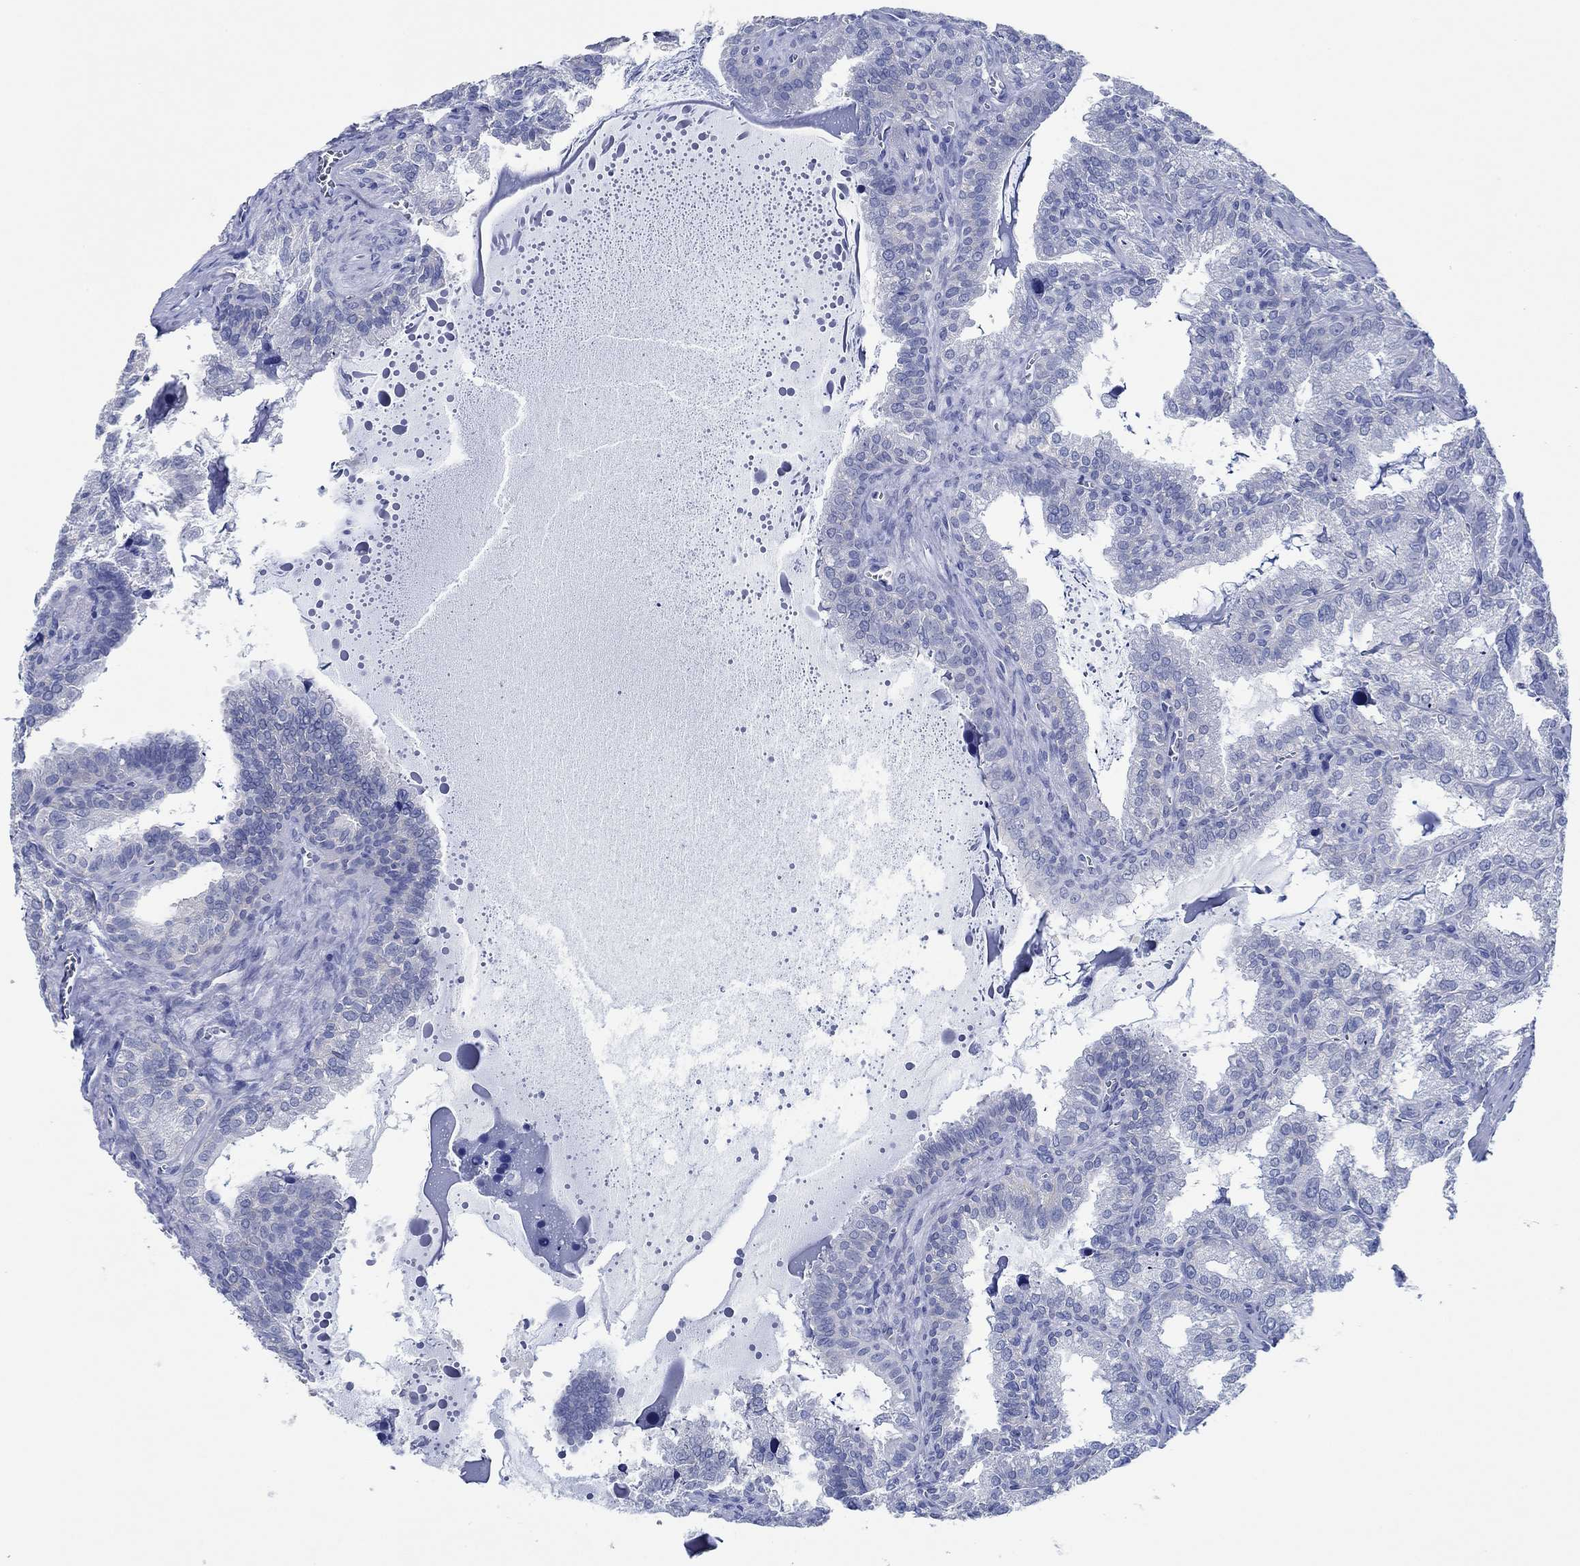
{"staining": {"intensity": "negative", "quantity": "none", "location": "none"}, "tissue": "seminal vesicle", "cell_type": "Glandular cells", "image_type": "normal", "snomed": [{"axis": "morphology", "description": "Normal tissue, NOS"}, {"axis": "topography", "description": "Seminal veicle"}], "caption": "Histopathology image shows no protein staining in glandular cells of normal seminal vesicle. (DAB (3,3'-diaminobenzidine) immunohistochemistry visualized using brightfield microscopy, high magnification).", "gene": "ZNF671", "patient": {"sex": "male", "age": 57}}